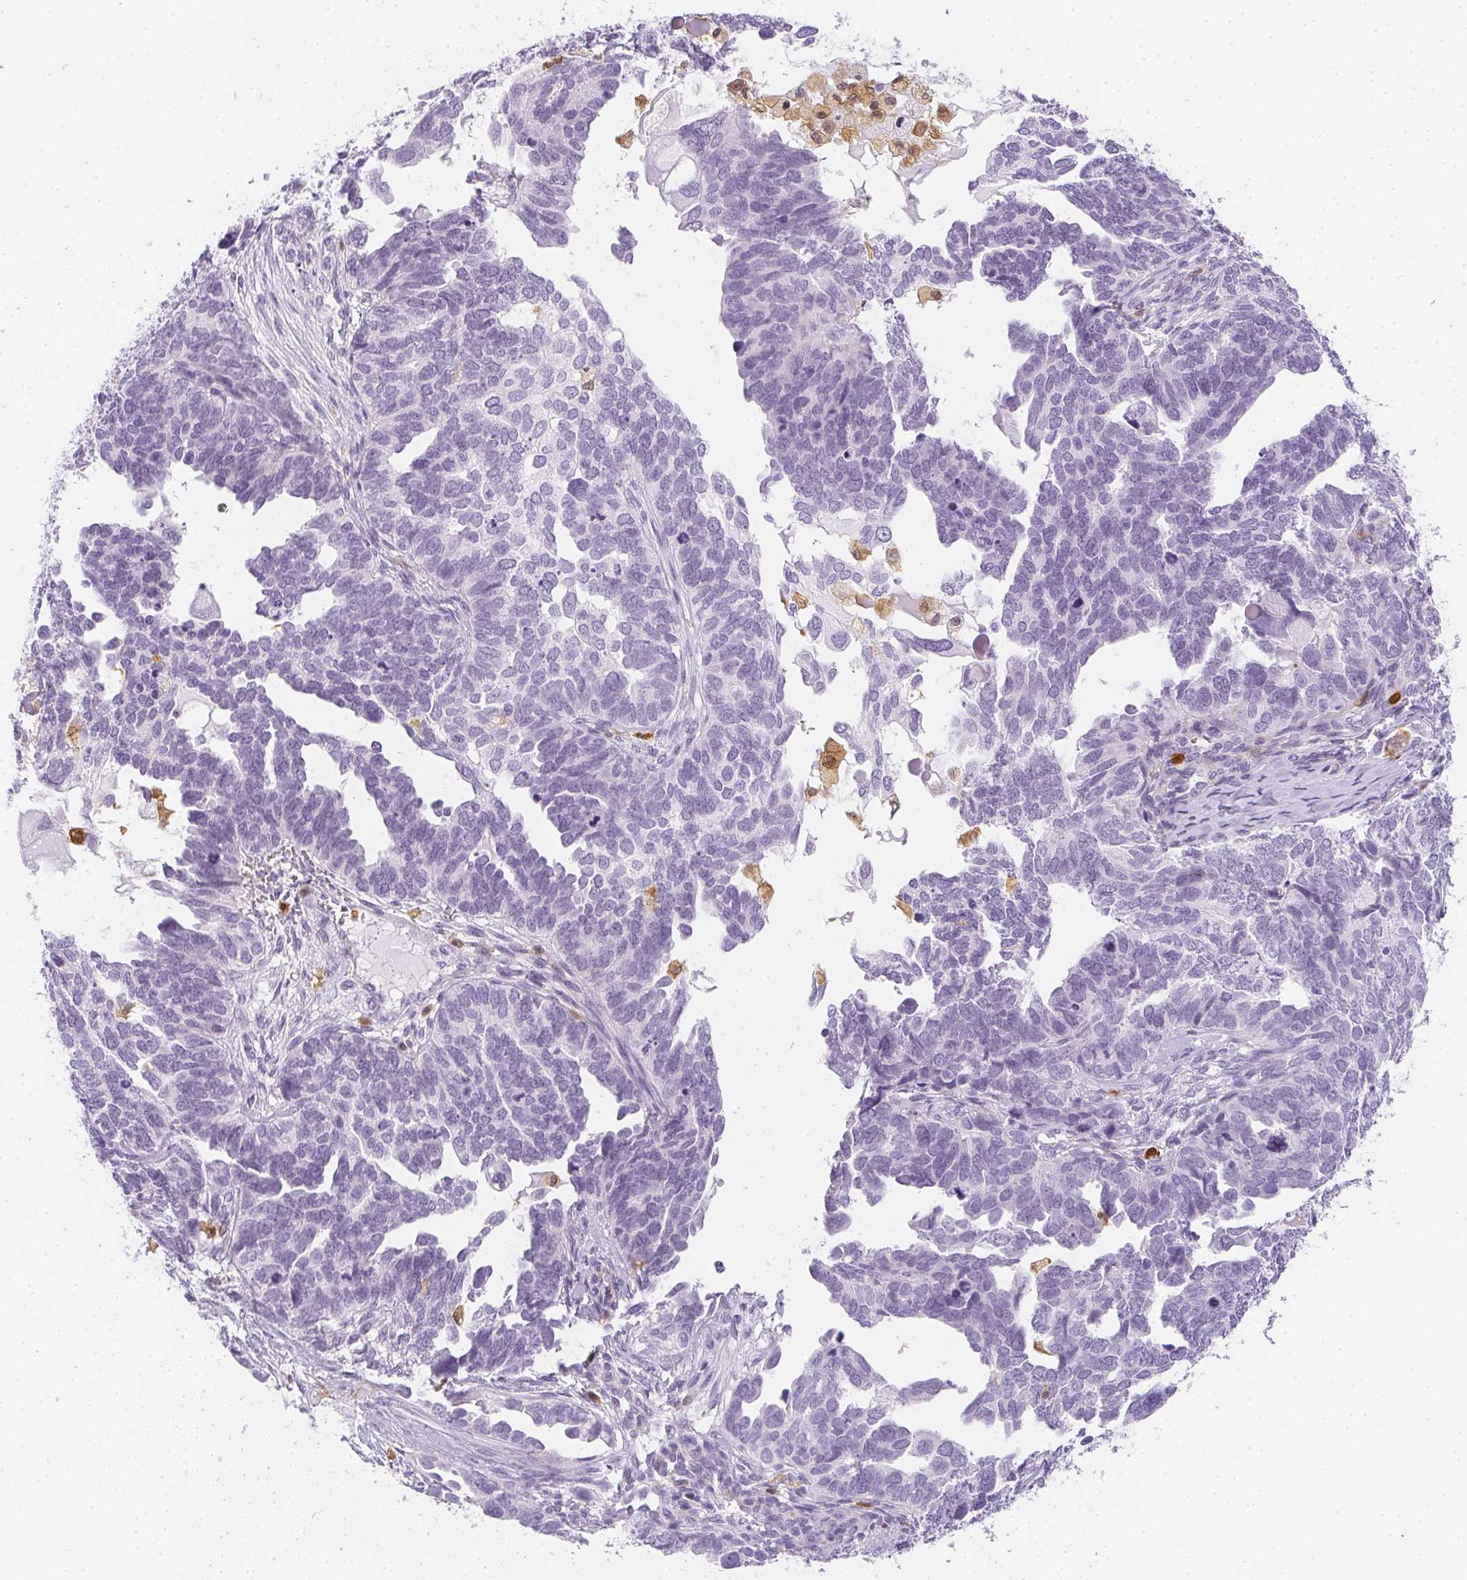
{"staining": {"intensity": "negative", "quantity": "none", "location": "none"}, "tissue": "ovarian cancer", "cell_type": "Tumor cells", "image_type": "cancer", "snomed": [{"axis": "morphology", "description": "Cystadenocarcinoma, serous, NOS"}, {"axis": "topography", "description": "Ovary"}], "caption": "A photomicrograph of human ovarian cancer is negative for staining in tumor cells. Brightfield microscopy of immunohistochemistry (IHC) stained with DAB (brown) and hematoxylin (blue), captured at high magnification.", "gene": "HK3", "patient": {"sex": "female", "age": 51}}